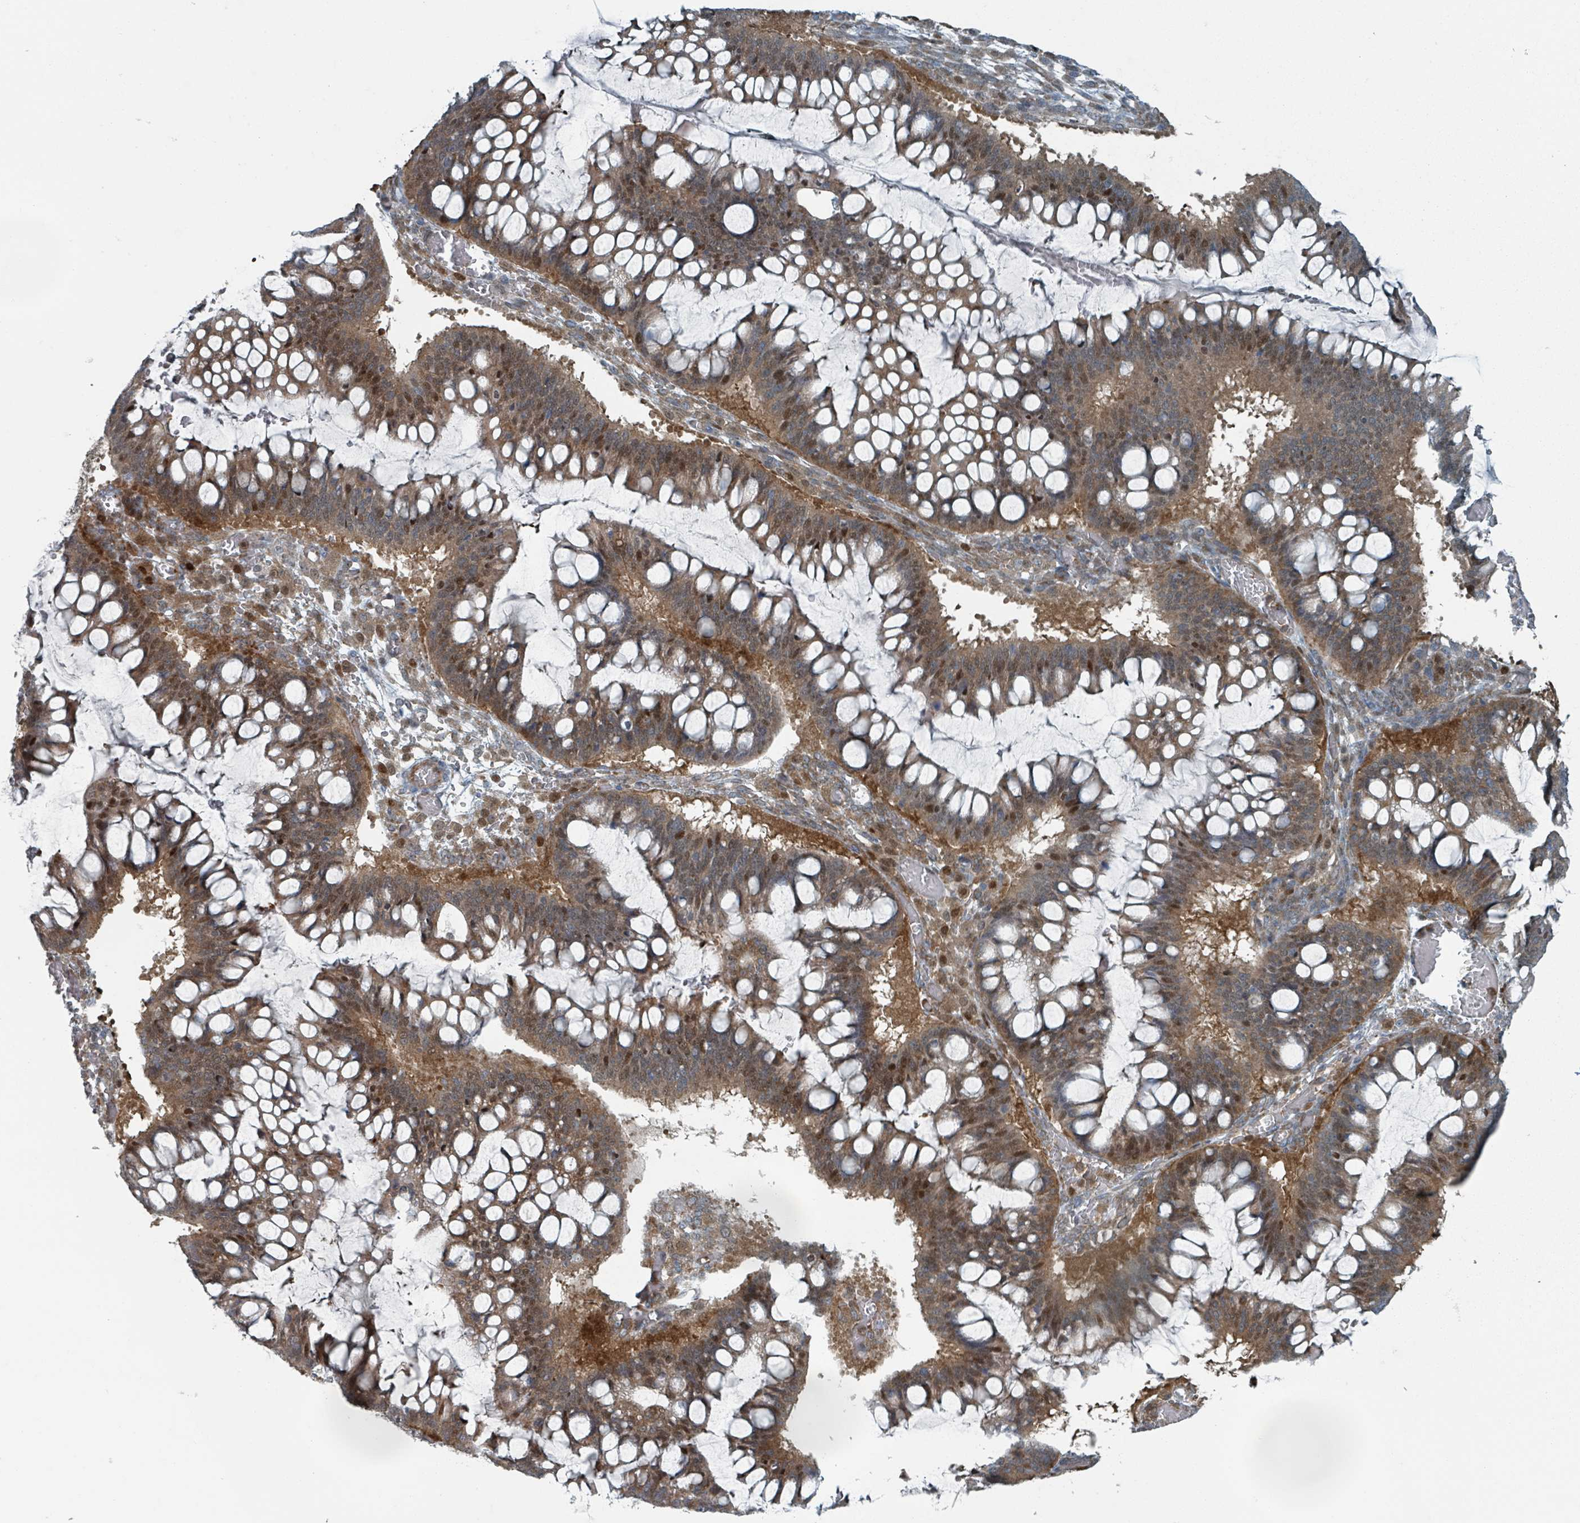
{"staining": {"intensity": "moderate", "quantity": ">75%", "location": "cytoplasmic/membranous,nuclear"}, "tissue": "ovarian cancer", "cell_type": "Tumor cells", "image_type": "cancer", "snomed": [{"axis": "morphology", "description": "Cystadenocarcinoma, mucinous, NOS"}, {"axis": "topography", "description": "Ovary"}], "caption": "Ovarian mucinous cystadenocarcinoma stained with a protein marker shows moderate staining in tumor cells.", "gene": "RHPN2", "patient": {"sex": "female", "age": 73}}